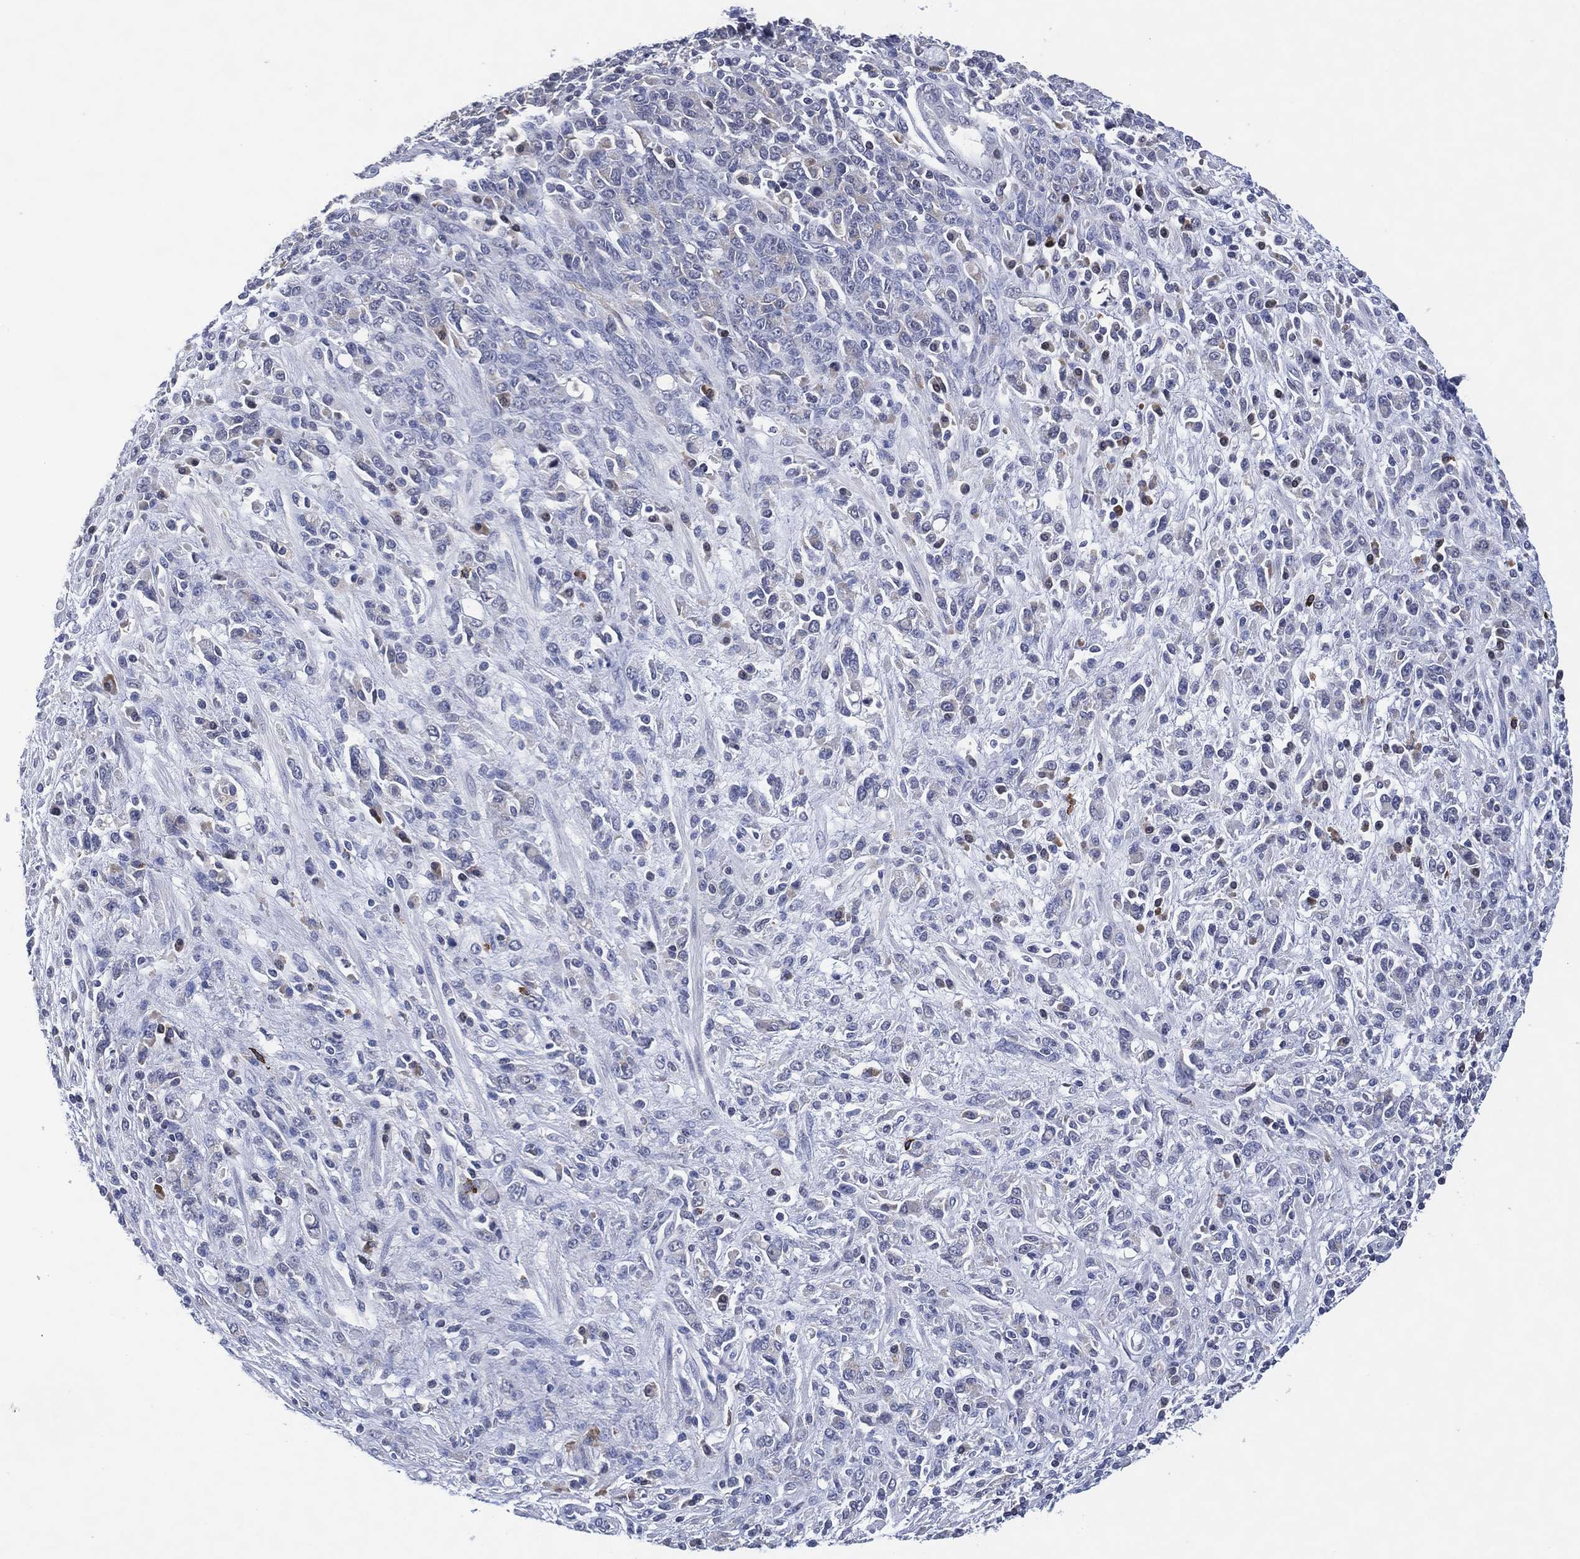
{"staining": {"intensity": "negative", "quantity": "none", "location": "none"}, "tissue": "stomach cancer", "cell_type": "Tumor cells", "image_type": "cancer", "snomed": [{"axis": "morphology", "description": "Adenocarcinoma, NOS"}, {"axis": "topography", "description": "Stomach"}], "caption": "The photomicrograph exhibits no significant expression in tumor cells of stomach cancer.", "gene": "USP26", "patient": {"sex": "female", "age": 57}}